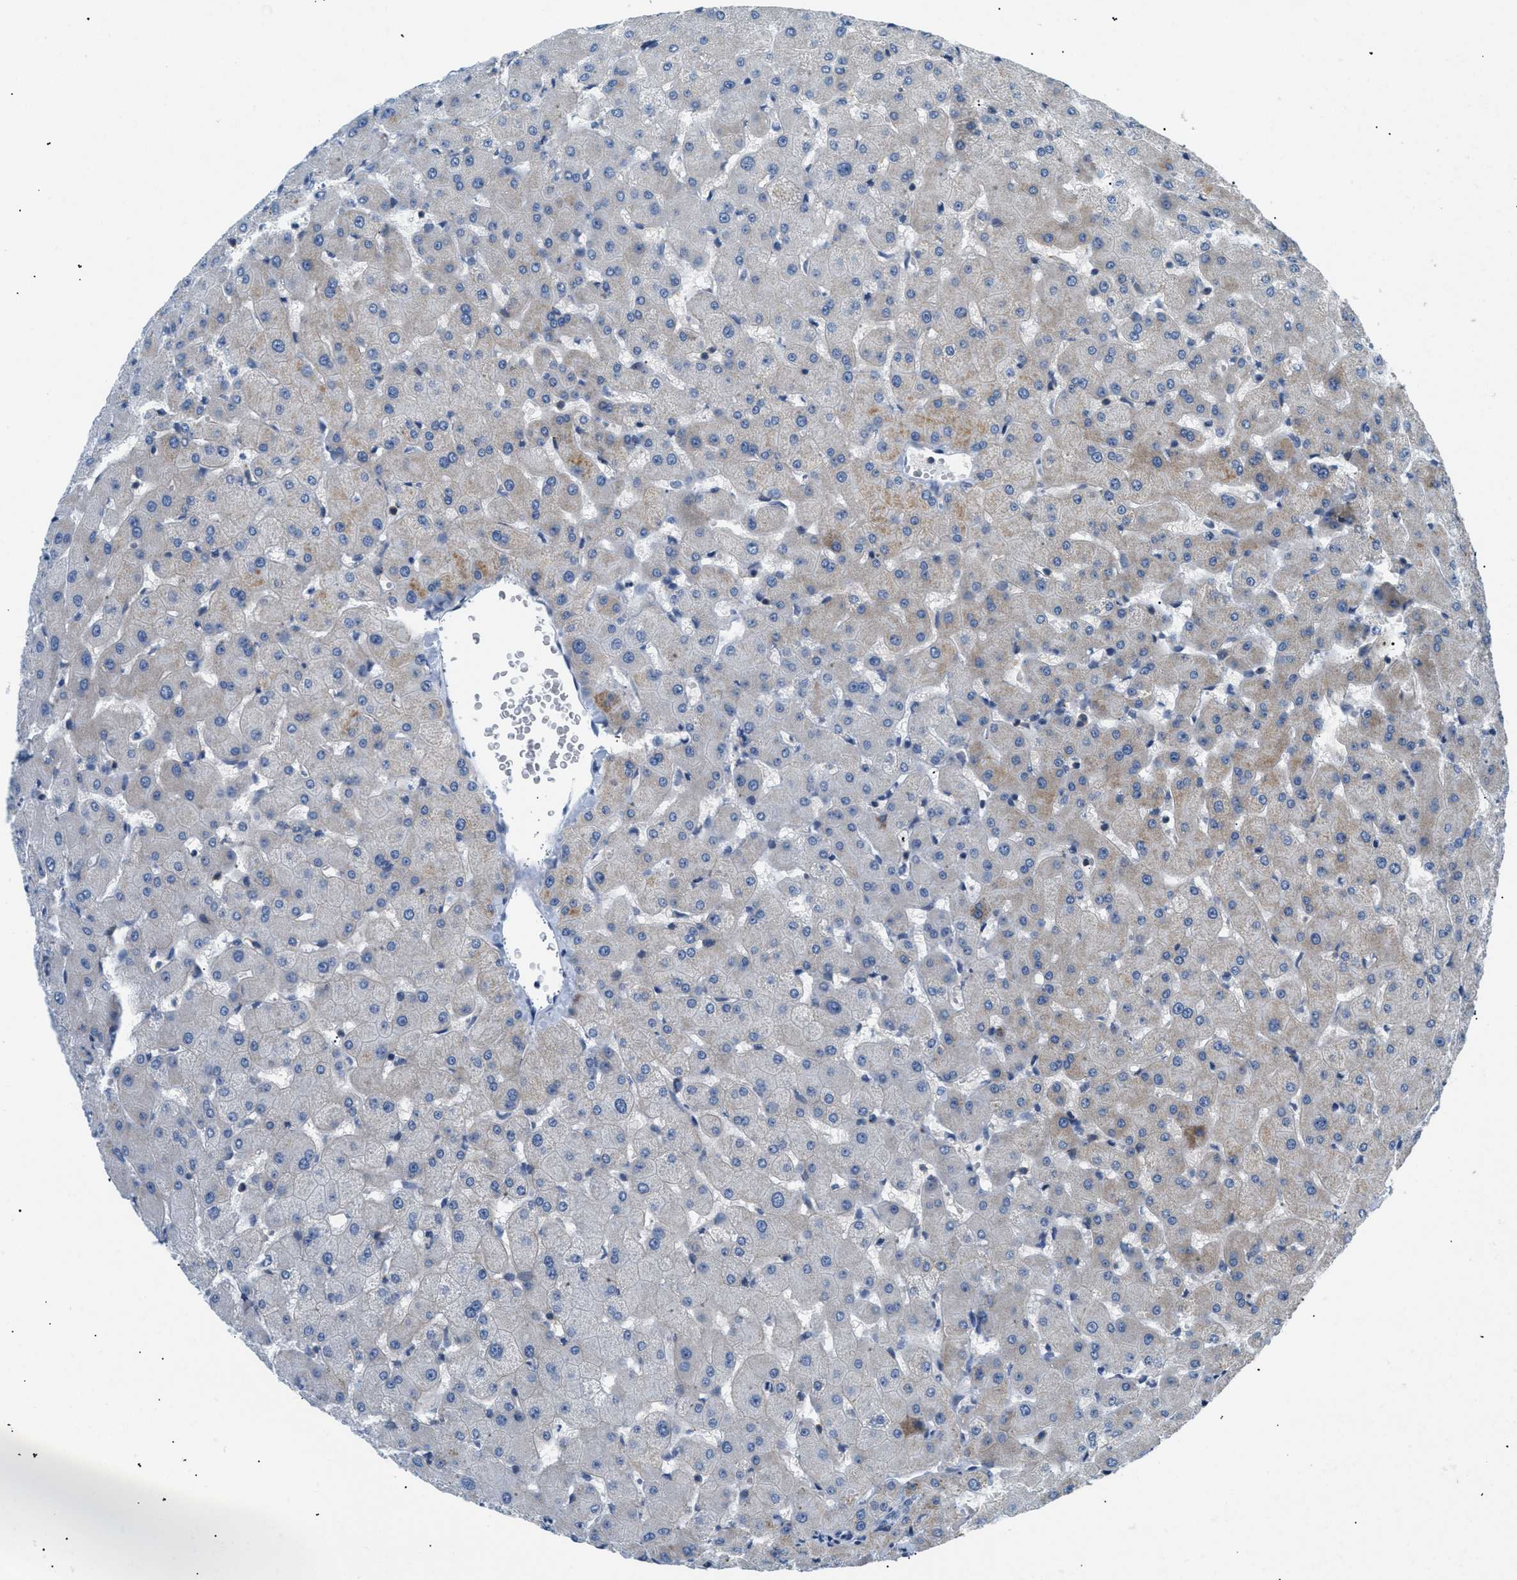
{"staining": {"intensity": "negative", "quantity": "none", "location": "none"}, "tissue": "liver", "cell_type": "Cholangiocytes", "image_type": "normal", "snomed": [{"axis": "morphology", "description": "Normal tissue, NOS"}, {"axis": "topography", "description": "Liver"}], "caption": "Immunohistochemistry (IHC) histopathology image of benign human liver stained for a protein (brown), which reveals no staining in cholangiocytes.", "gene": "KCNC3", "patient": {"sex": "female", "age": 63}}